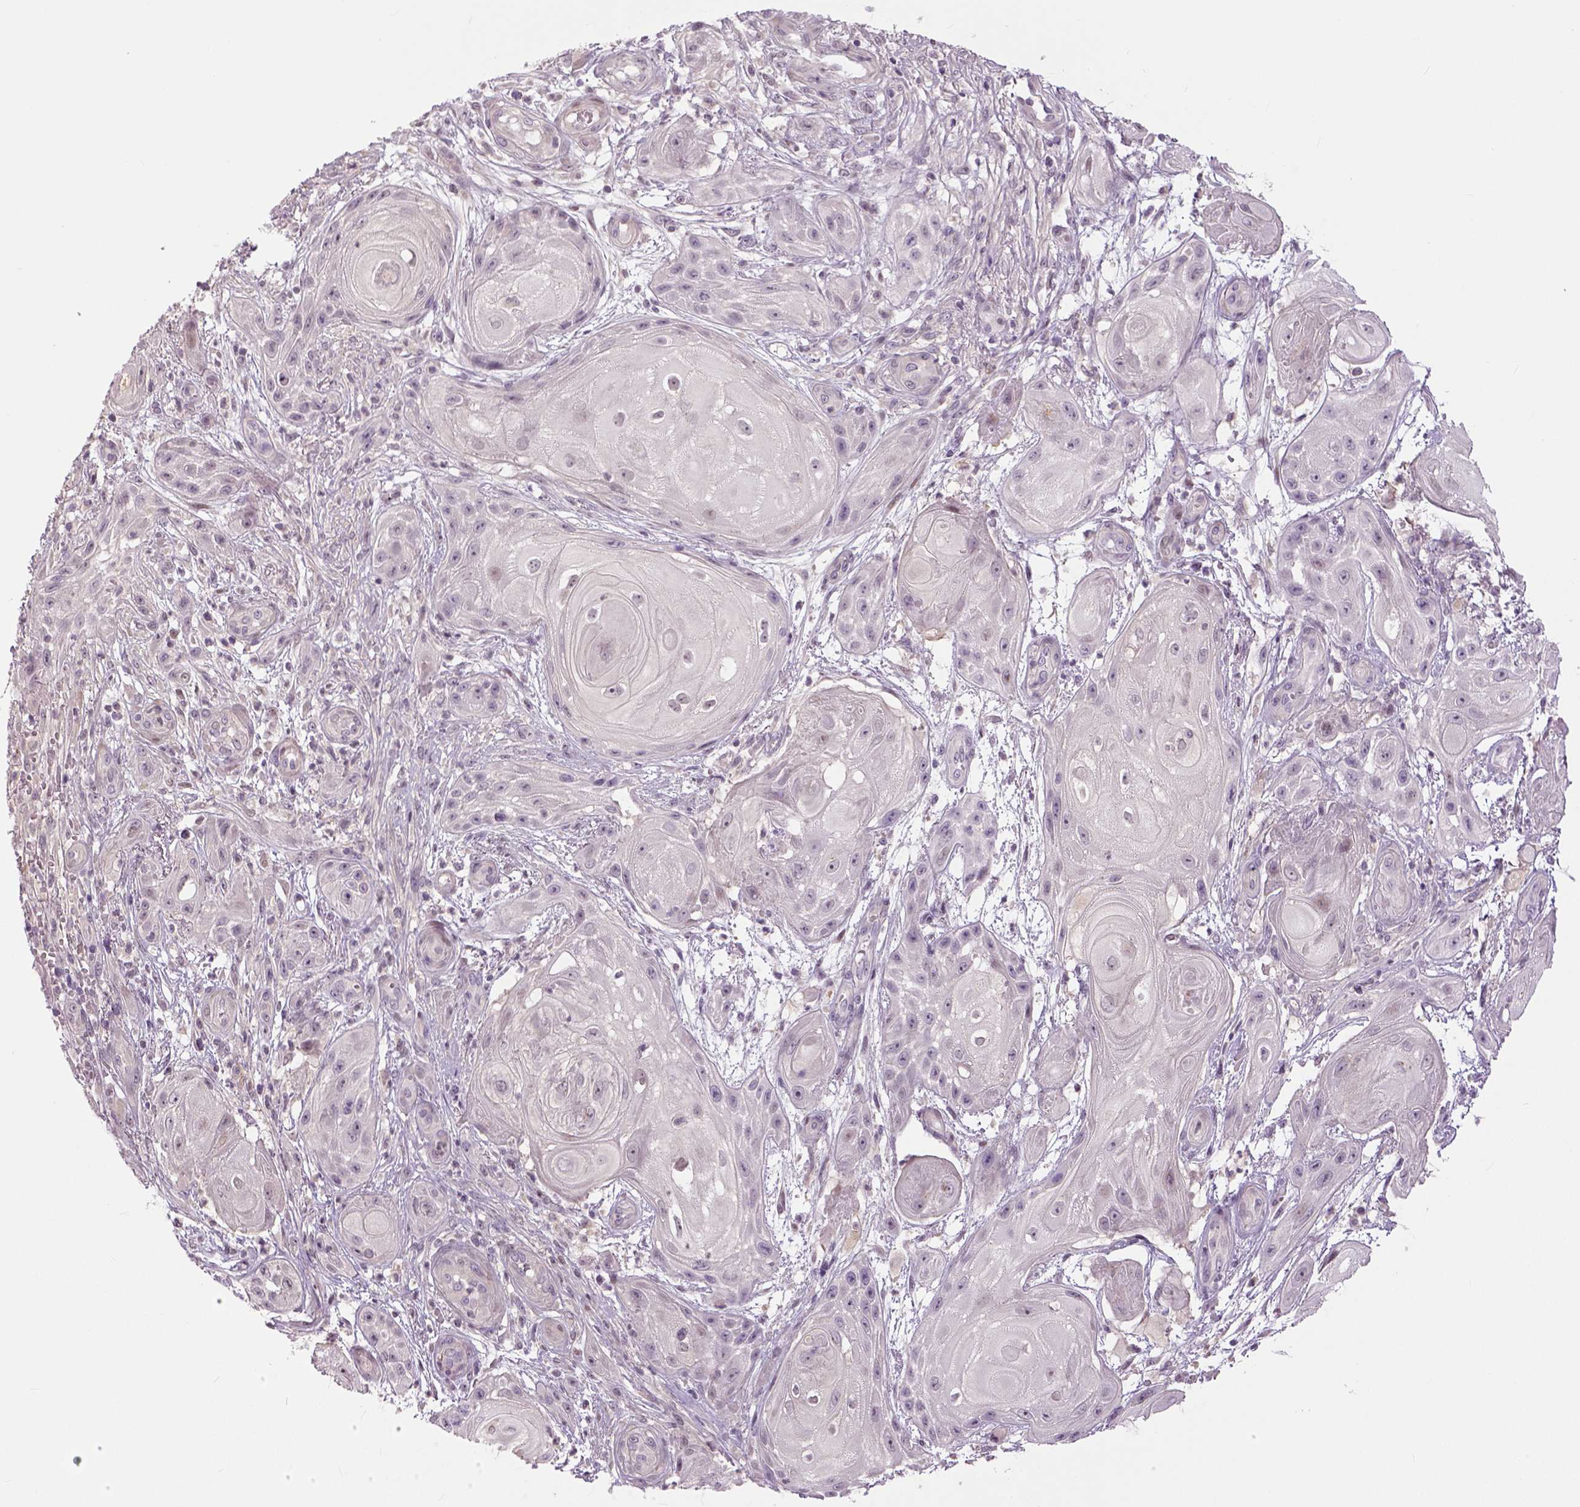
{"staining": {"intensity": "negative", "quantity": "none", "location": "none"}, "tissue": "skin cancer", "cell_type": "Tumor cells", "image_type": "cancer", "snomed": [{"axis": "morphology", "description": "Squamous cell carcinoma, NOS"}, {"axis": "topography", "description": "Skin"}], "caption": "Immunohistochemical staining of human skin cancer demonstrates no significant expression in tumor cells.", "gene": "NECAB1", "patient": {"sex": "male", "age": 62}}